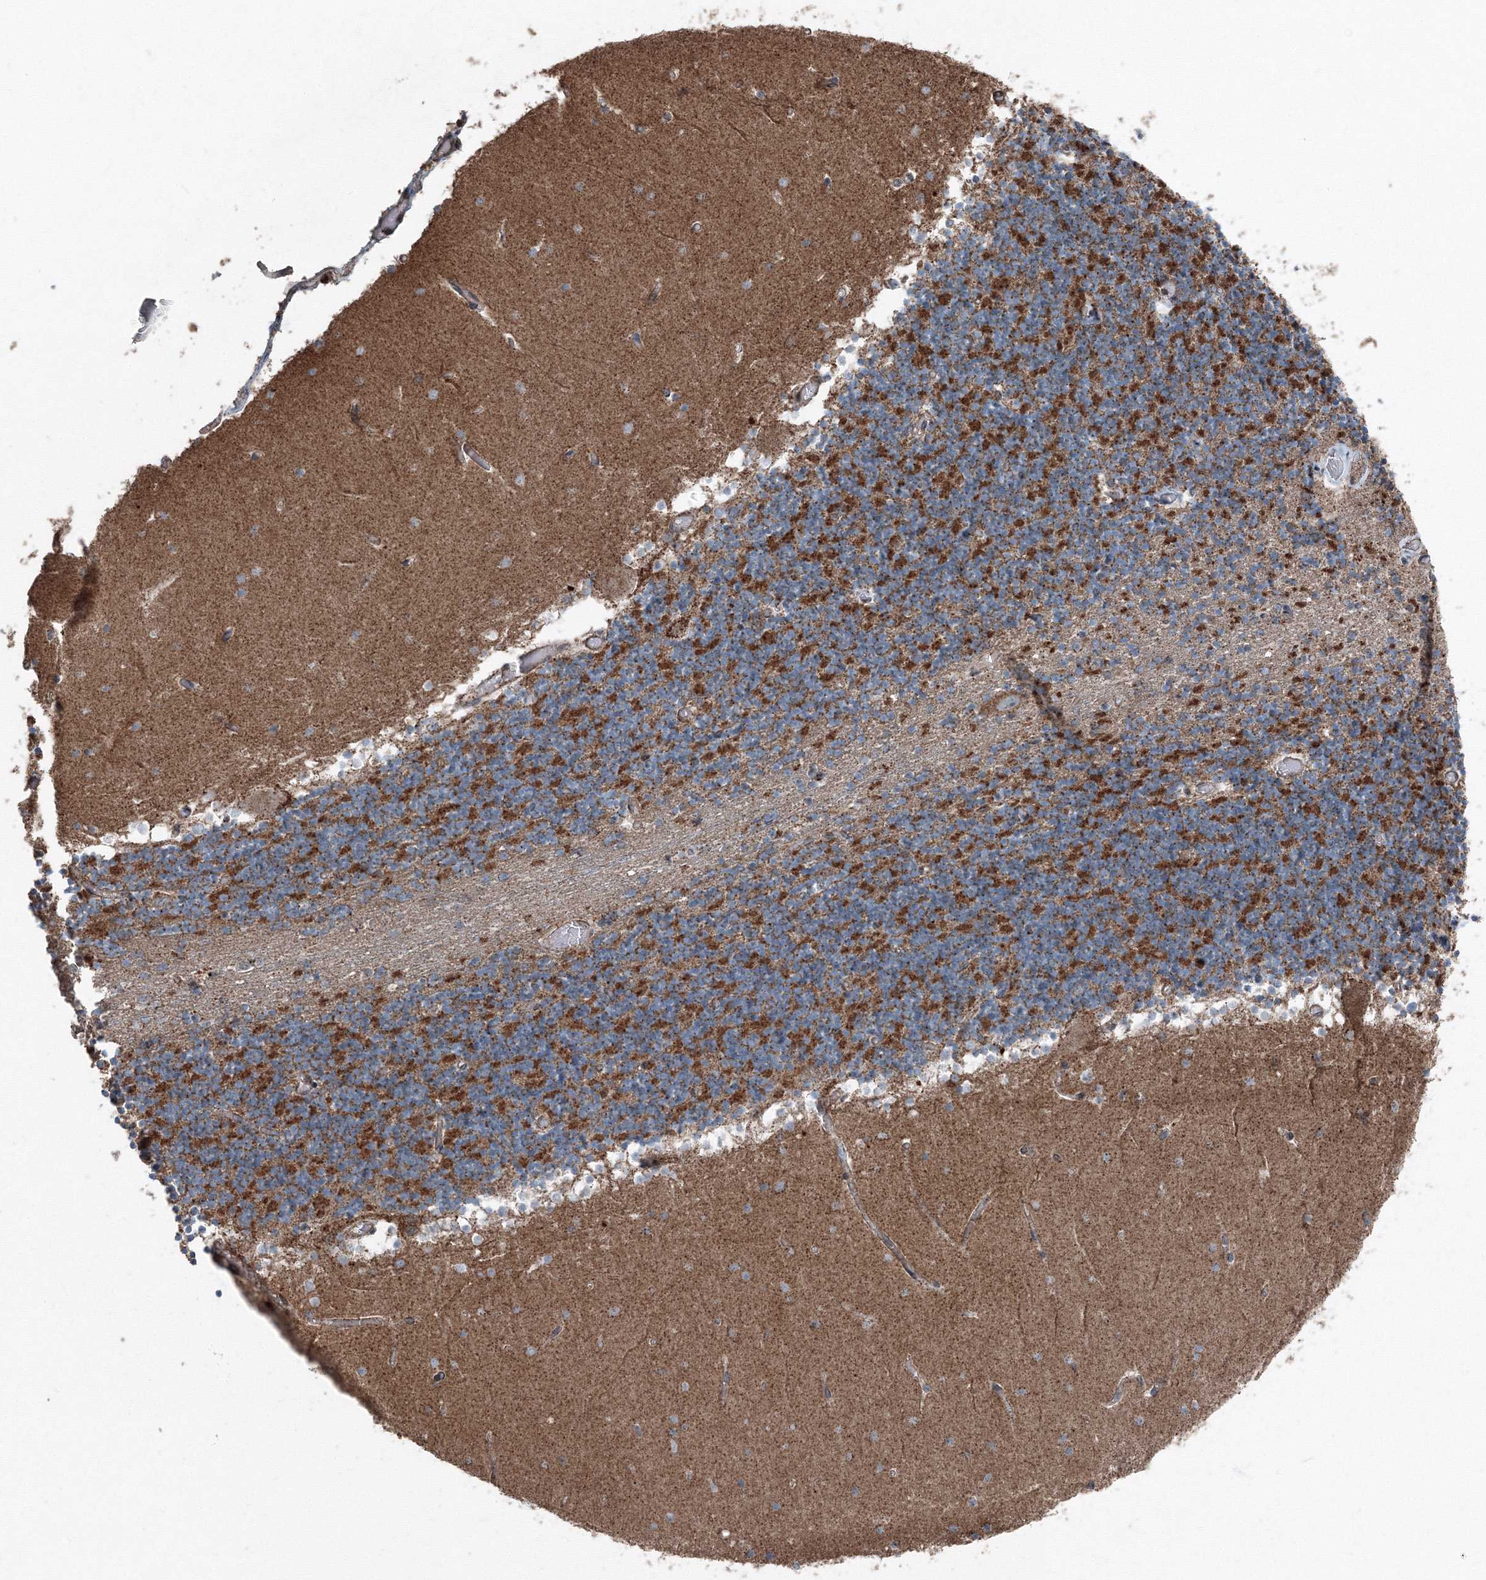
{"staining": {"intensity": "strong", "quantity": "25%-75%", "location": "cytoplasmic/membranous"}, "tissue": "cerebellum", "cell_type": "Cells in granular layer", "image_type": "normal", "snomed": [{"axis": "morphology", "description": "Normal tissue, NOS"}, {"axis": "topography", "description": "Cerebellum"}], "caption": "Protein analysis of benign cerebellum demonstrates strong cytoplasmic/membranous staining in approximately 25%-75% of cells in granular layer.", "gene": "AASDH", "patient": {"sex": "female", "age": 28}}